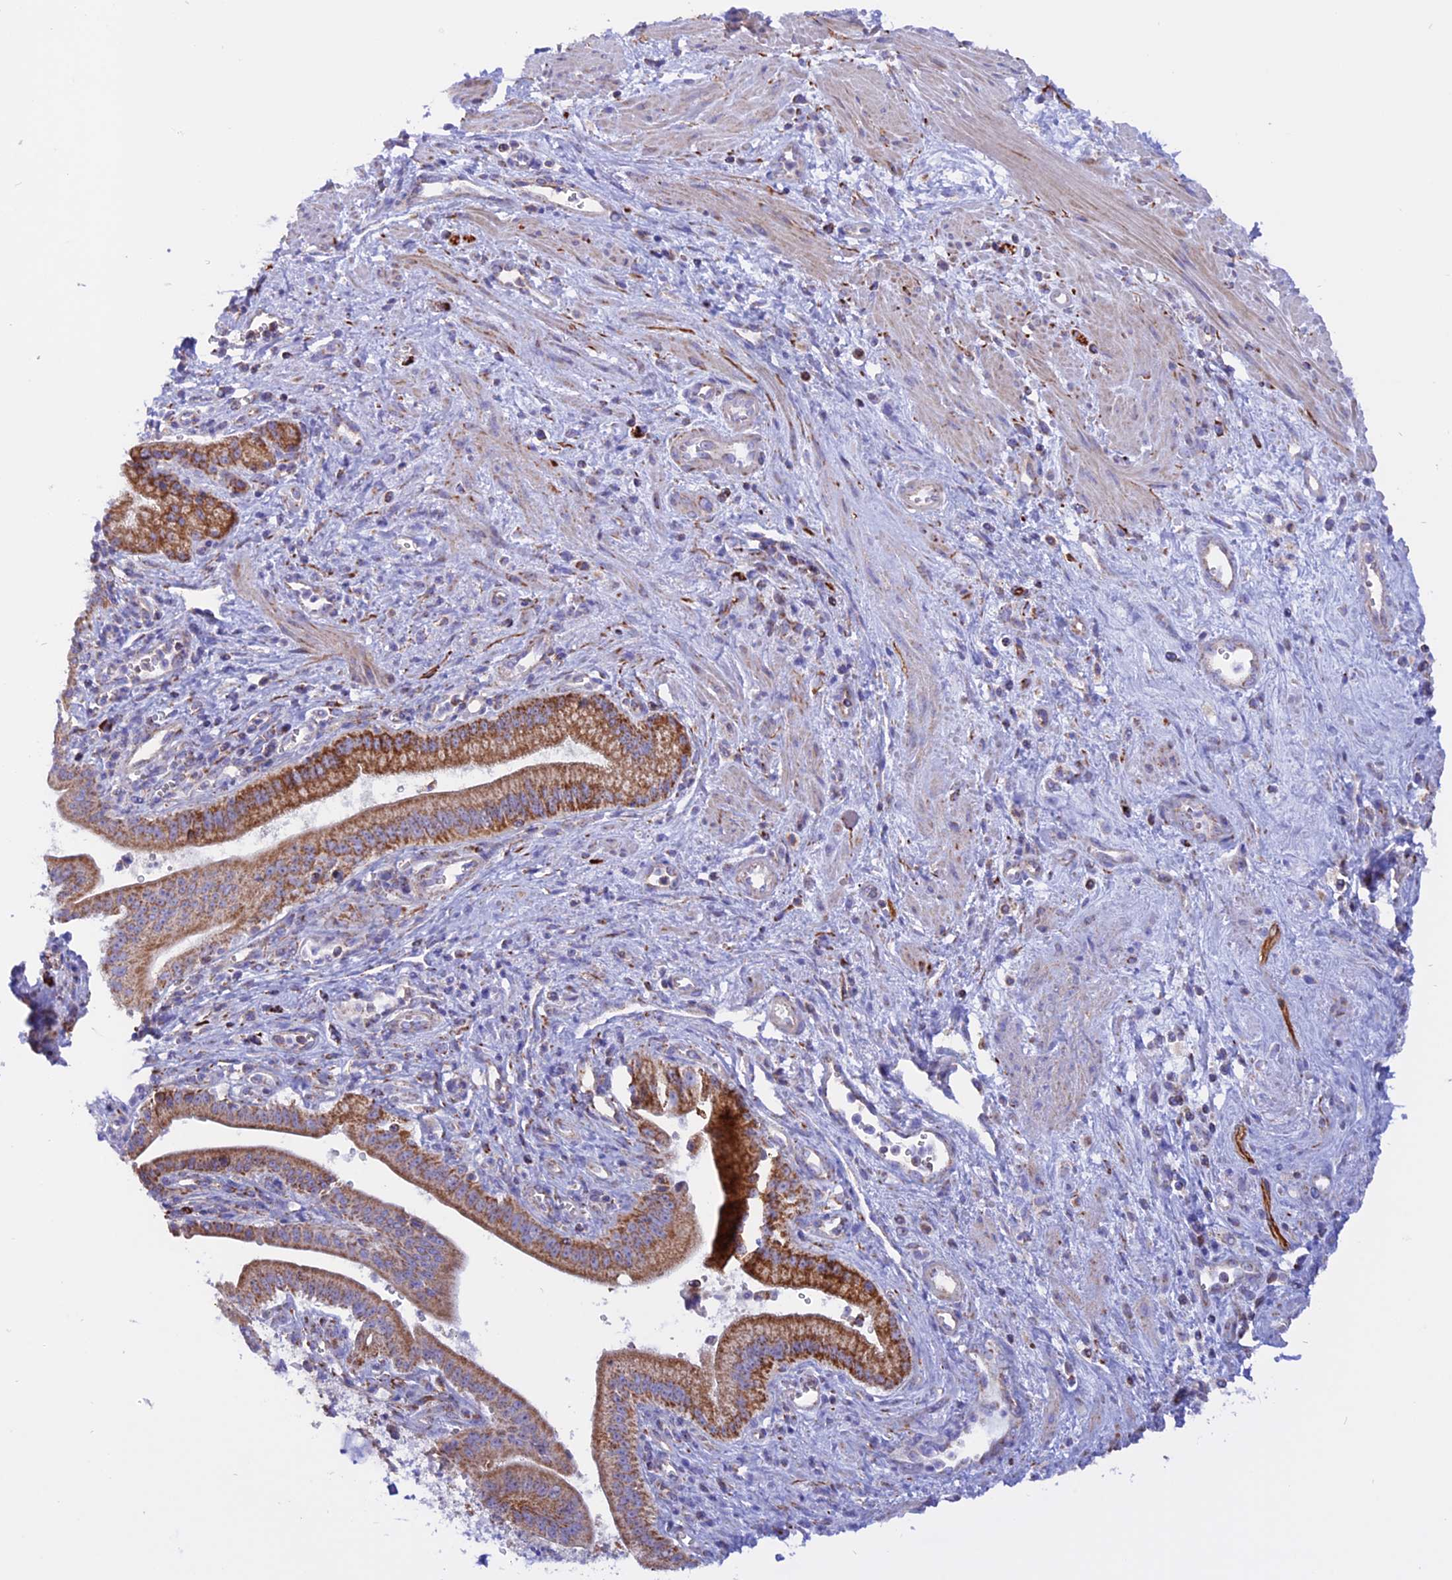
{"staining": {"intensity": "moderate", "quantity": ">75%", "location": "cytoplasmic/membranous"}, "tissue": "pancreatic cancer", "cell_type": "Tumor cells", "image_type": "cancer", "snomed": [{"axis": "morphology", "description": "Adenocarcinoma, NOS"}, {"axis": "topography", "description": "Pancreas"}], "caption": "Protein expression by immunohistochemistry shows moderate cytoplasmic/membranous expression in approximately >75% of tumor cells in pancreatic cancer. Using DAB (brown) and hematoxylin (blue) stains, captured at high magnification using brightfield microscopy.", "gene": "GCDH", "patient": {"sex": "male", "age": 78}}